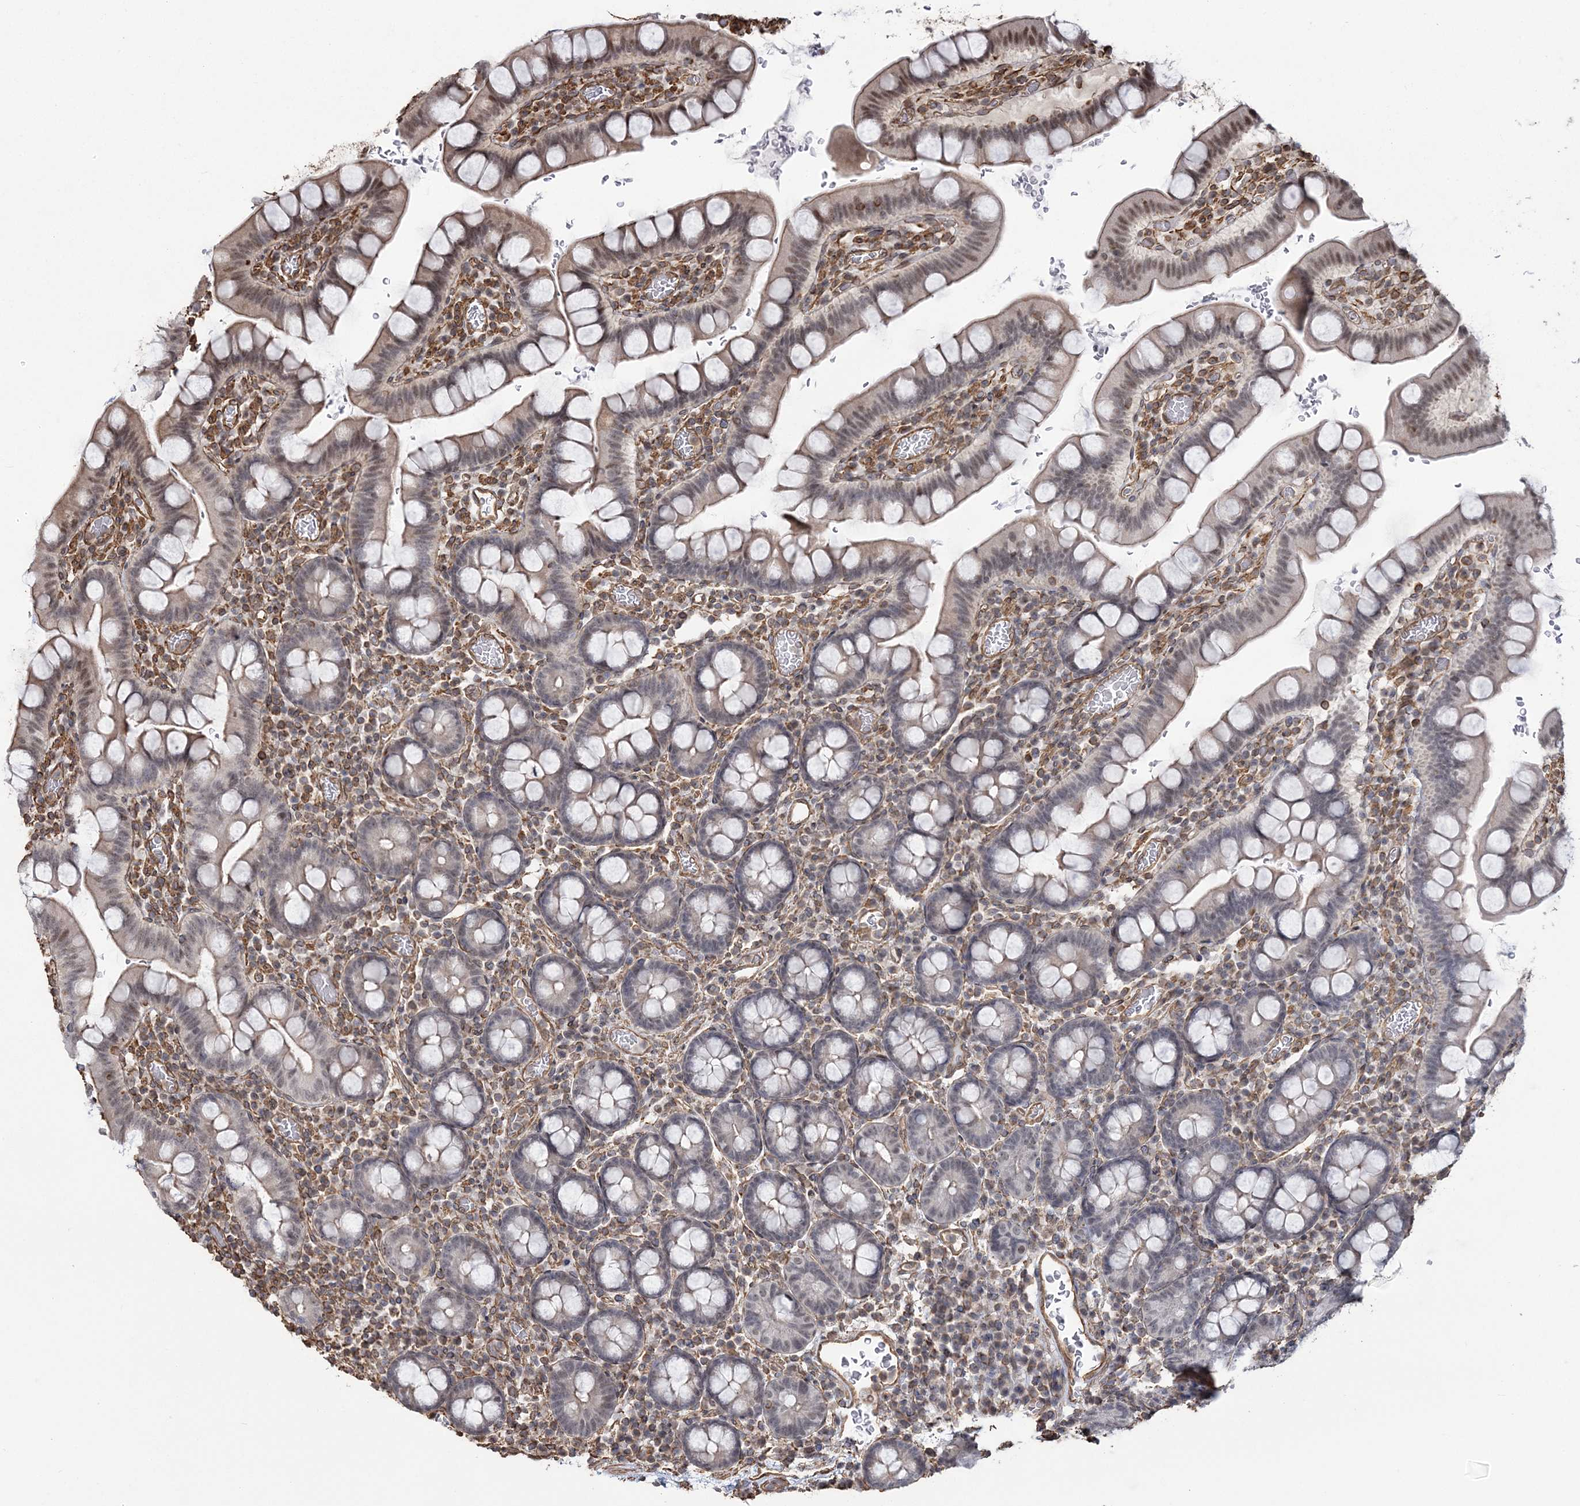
{"staining": {"intensity": "moderate", "quantity": "<25%", "location": "nuclear"}, "tissue": "small intestine", "cell_type": "Glandular cells", "image_type": "normal", "snomed": [{"axis": "morphology", "description": "Normal tissue, NOS"}, {"axis": "topography", "description": "Stomach, upper"}, {"axis": "topography", "description": "Stomach, lower"}, {"axis": "topography", "description": "Small intestine"}], "caption": "Immunohistochemical staining of normal small intestine displays moderate nuclear protein positivity in approximately <25% of glandular cells.", "gene": "ATP11B", "patient": {"sex": "male", "age": 68}}